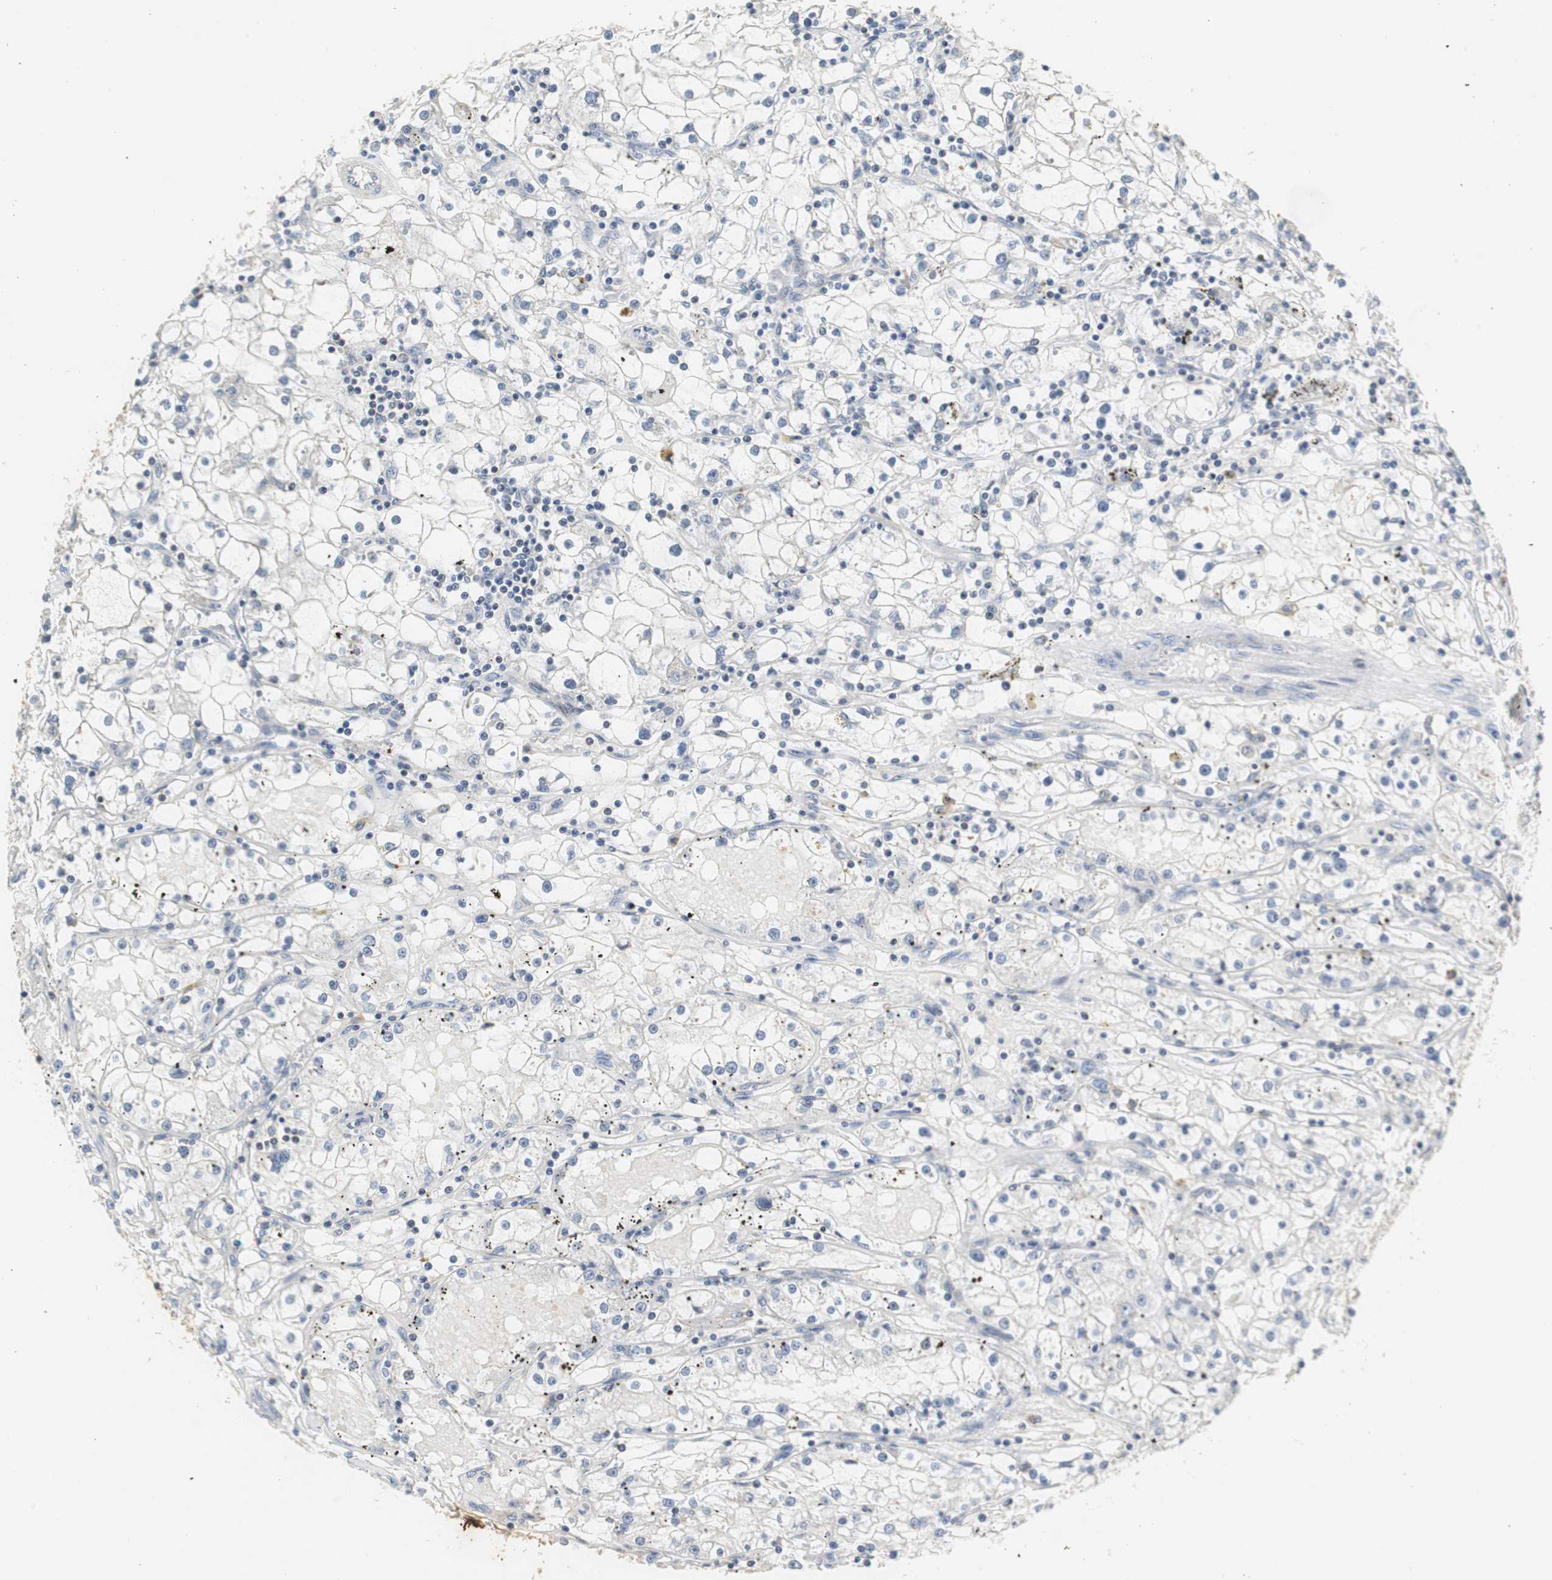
{"staining": {"intensity": "negative", "quantity": "none", "location": "none"}, "tissue": "renal cancer", "cell_type": "Tumor cells", "image_type": "cancer", "snomed": [{"axis": "morphology", "description": "Adenocarcinoma, NOS"}, {"axis": "topography", "description": "Kidney"}], "caption": "Photomicrograph shows no significant protein positivity in tumor cells of renal cancer. (Immunohistochemistry, brightfield microscopy, high magnification).", "gene": "GSDMD", "patient": {"sex": "male", "age": 56}}